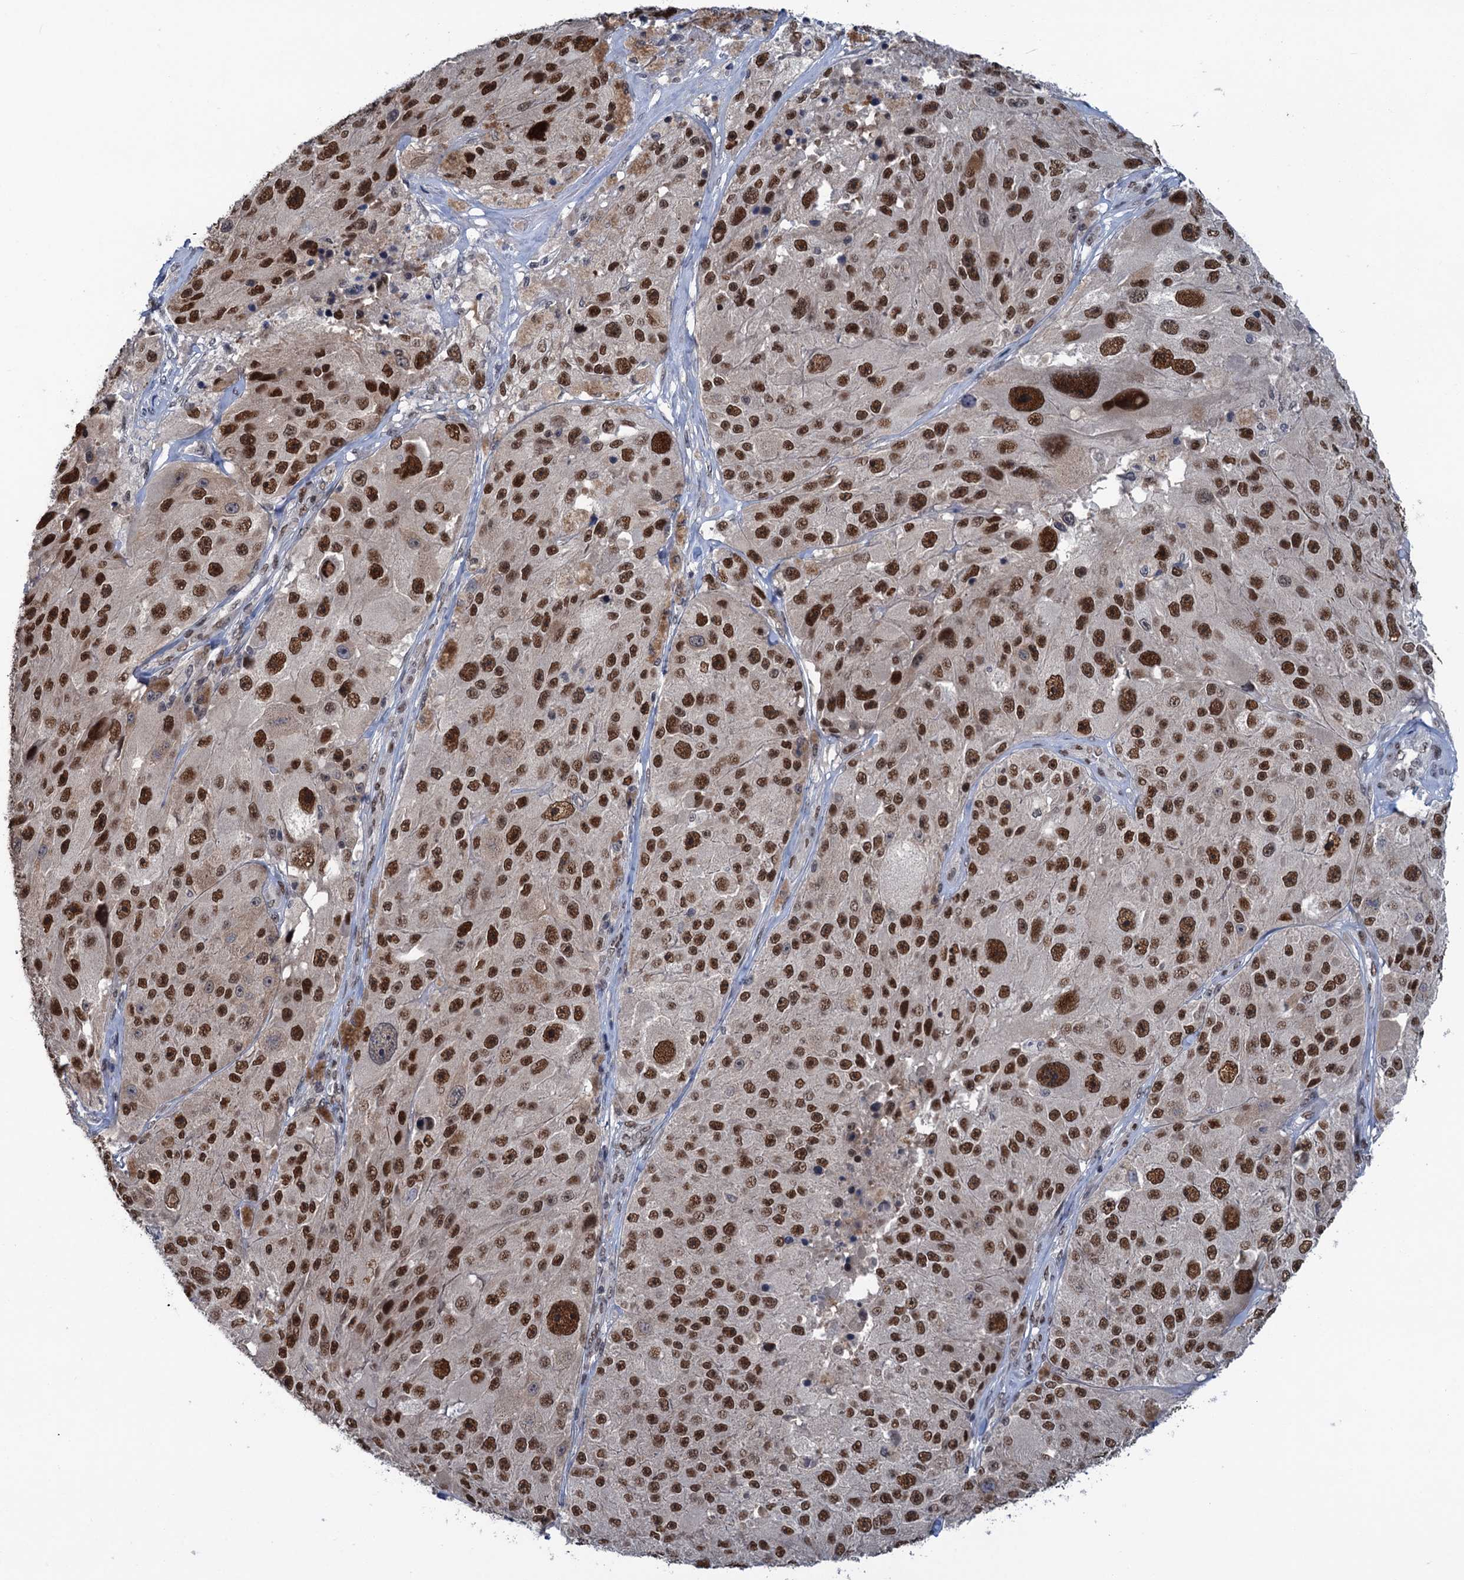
{"staining": {"intensity": "strong", "quantity": ">75%", "location": "nuclear"}, "tissue": "melanoma", "cell_type": "Tumor cells", "image_type": "cancer", "snomed": [{"axis": "morphology", "description": "Malignant melanoma, Metastatic site"}, {"axis": "topography", "description": "Lymph node"}], "caption": "Malignant melanoma (metastatic site) stained for a protein shows strong nuclear positivity in tumor cells. (brown staining indicates protein expression, while blue staining denotes nuclei).", "gene": "SAE1", "patient": {"sex": "male", "age": 62}}